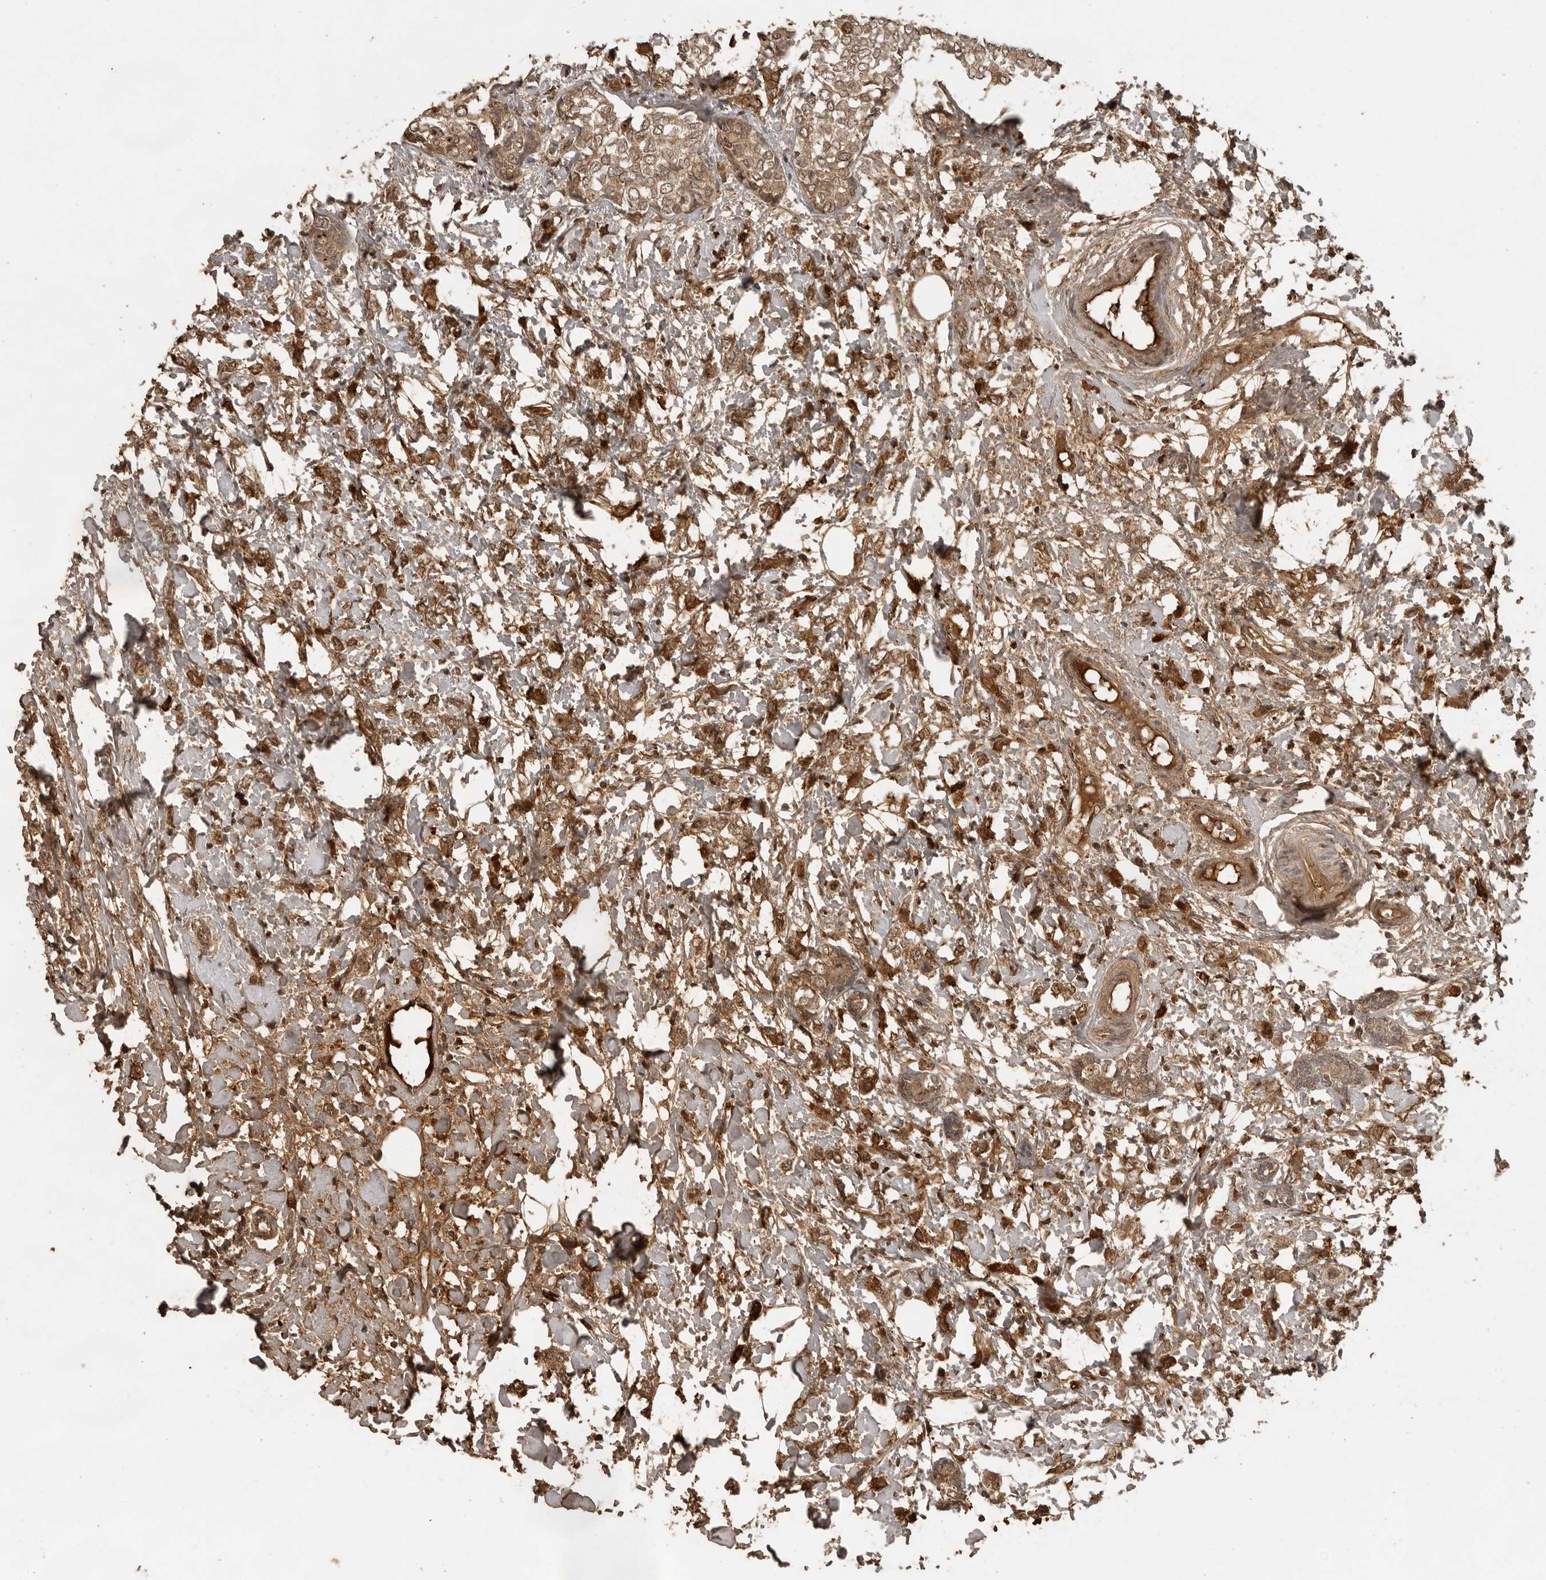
{"staining": {"intensity": "moderate", "quantity": ">75%", "location": "cytoplasmic/membranous"}, "tissue": "breast cancer", "cell_type": "Tumor cells", "image_type": "cancer", "snomed": [{"axis": "morphology", "description": "Normal tissue, NOS"}, {"axis": "morphology", "description": "Lobular carcinoma"}, {"axis": "topography", "description": "Breast"}], "caption": "Immunohistochemistry (IHC) of breast lobular carcinoma demonstrates medium levels of moderate cytoplasmic/membranous positivity in about >75% of tumor cells. The staining is performed using DAB (3,3'-diaminobenzidine) brown chromogen to label protein expression. The nuclei are counter-stained blue using hematoxylin.", "gene": "CTF1", "patient": {"sex": "female", "age": 47}}